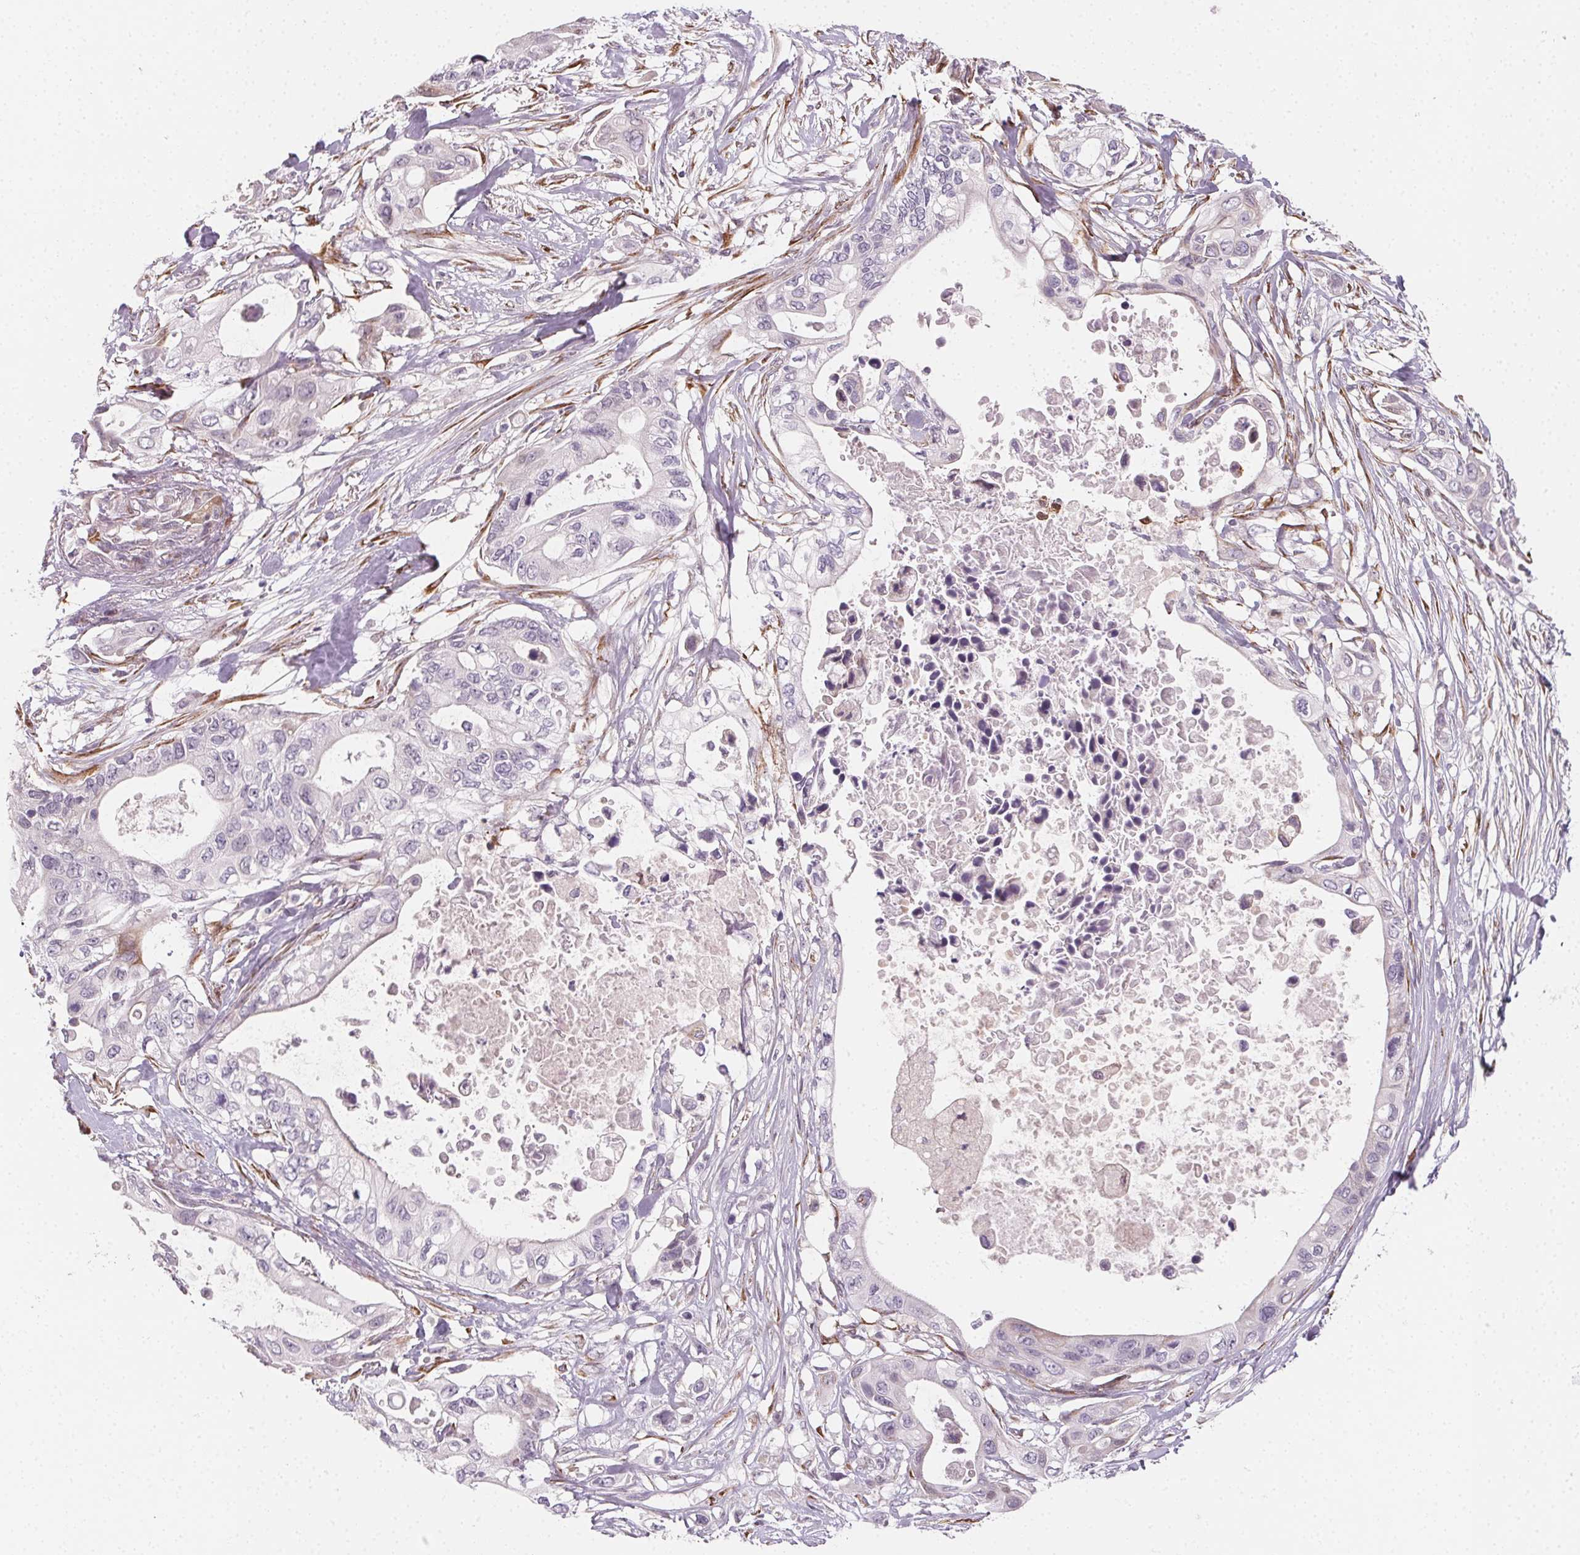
{"staining": {"intensity": "negative", "quantity": "none", "location": "none"}, "tissue": "pancreatic cancer", "cell_type": "Tumor cells", "image_type": "cancer", "snomed": [{"axis": "morphology", "description": "Adenocarcinoma, NOS"}, {"axis": "topography", "description": "Pancreas"}], "caption": "Human pancreatic adenocarcinoma stained for a protein using immunohistochemistry reveals no positivity in tumor cells.", "gene": "CCDC96", "patient": {"sex": "female", "age": 63}}